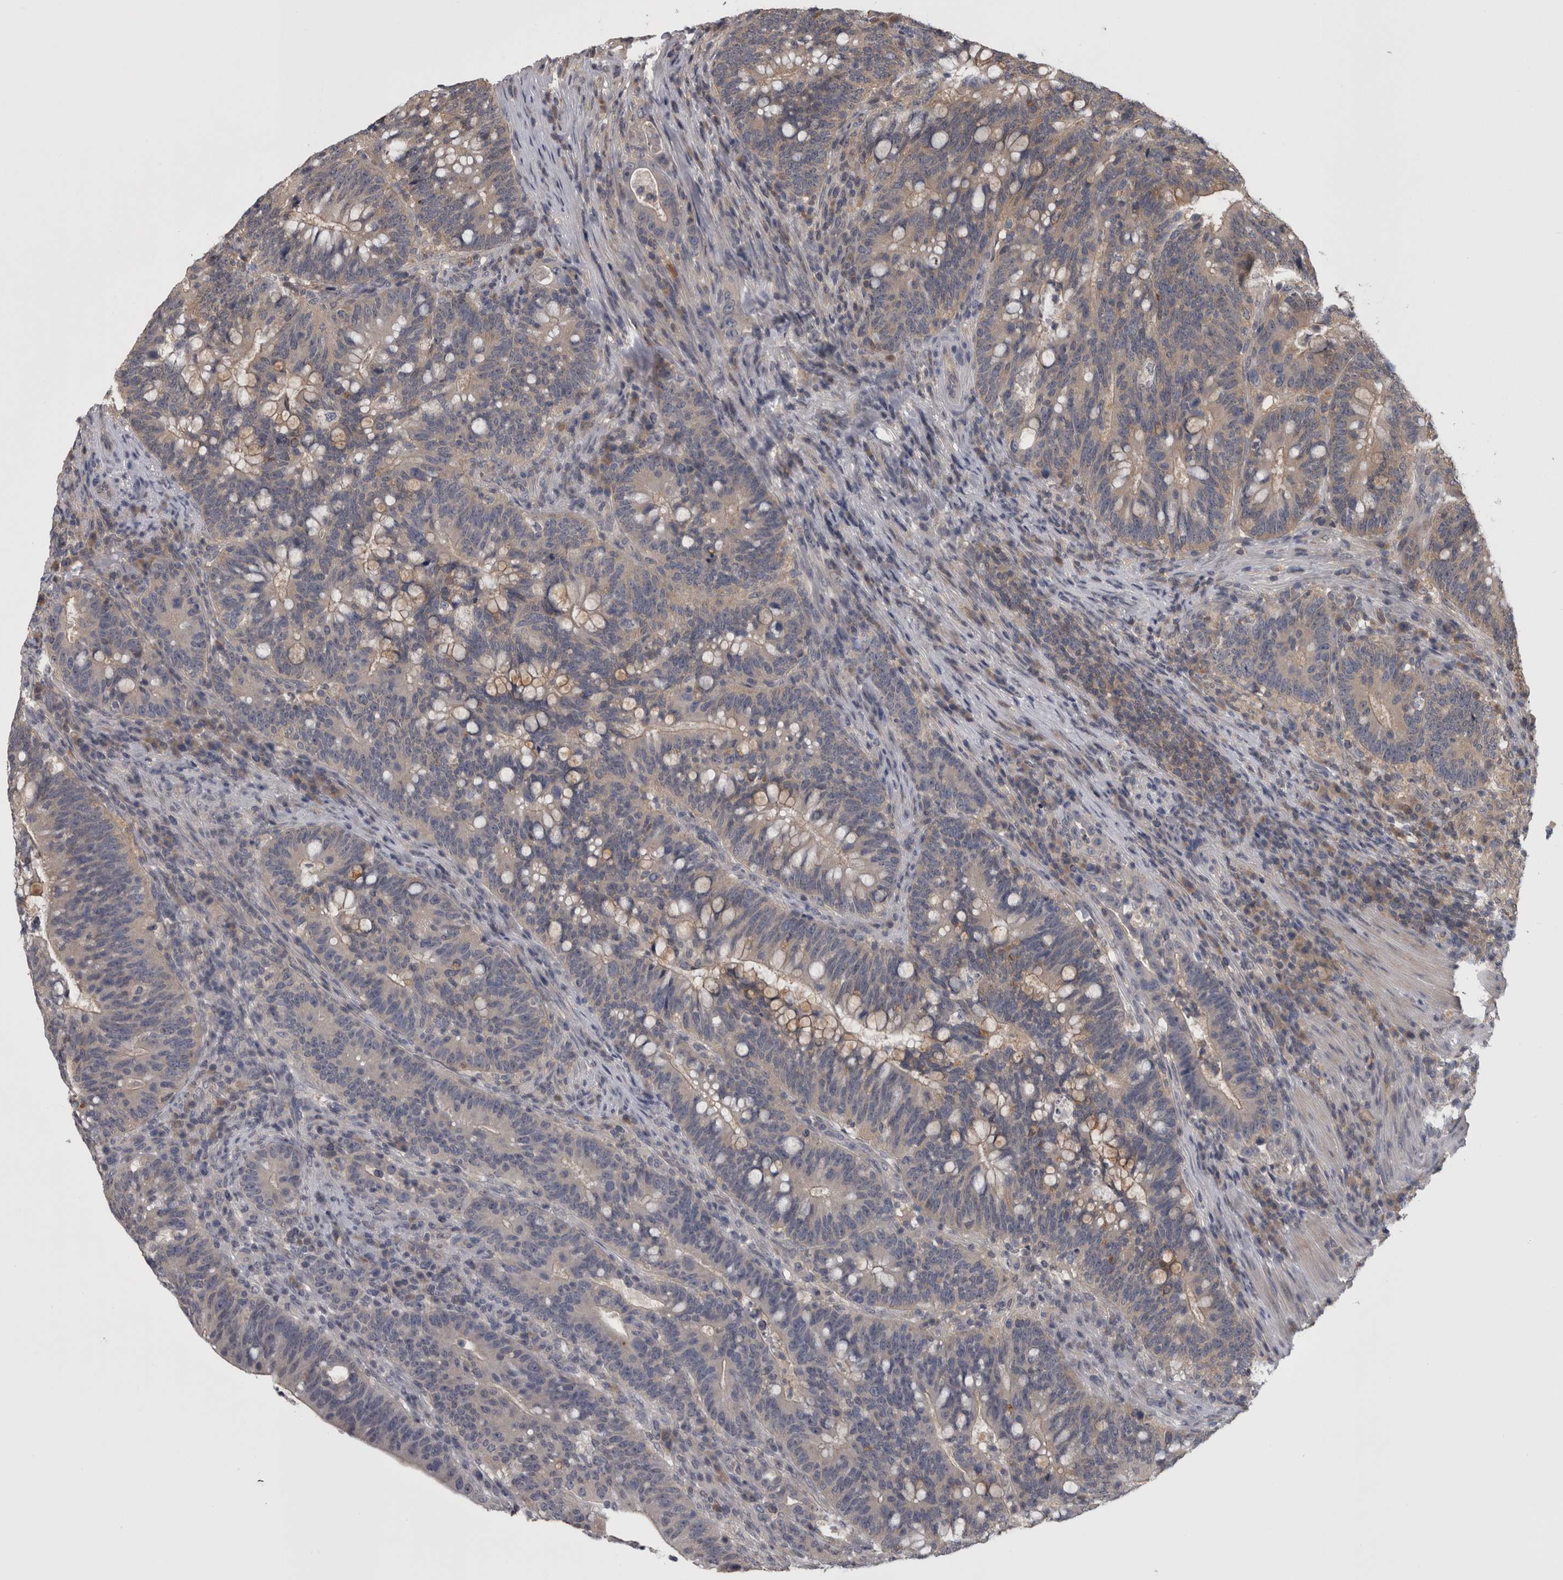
{"staining": {"intensity": "weak", "quantity": ">75%", "location": "cytoplasmic/membranous"}, "tissue": "colorectal cancer", "cell_type": "Tumor cells", "image_type": "cancer", "snomed": [{"axis": "morphology", "description": "Adenocarcinoma, NOS"}, {"axis": "topography", "description": "Colon"}], "caption": "An immunohistochemistry image of tumor tissue is shown. Protein staining in brown highlights weak cytoplasmic/membranous positivity in adenocarcinoma (colorectal) within tumor cells.", "gene": "APRT", "patient": {"sex": "female", "age": 66}}